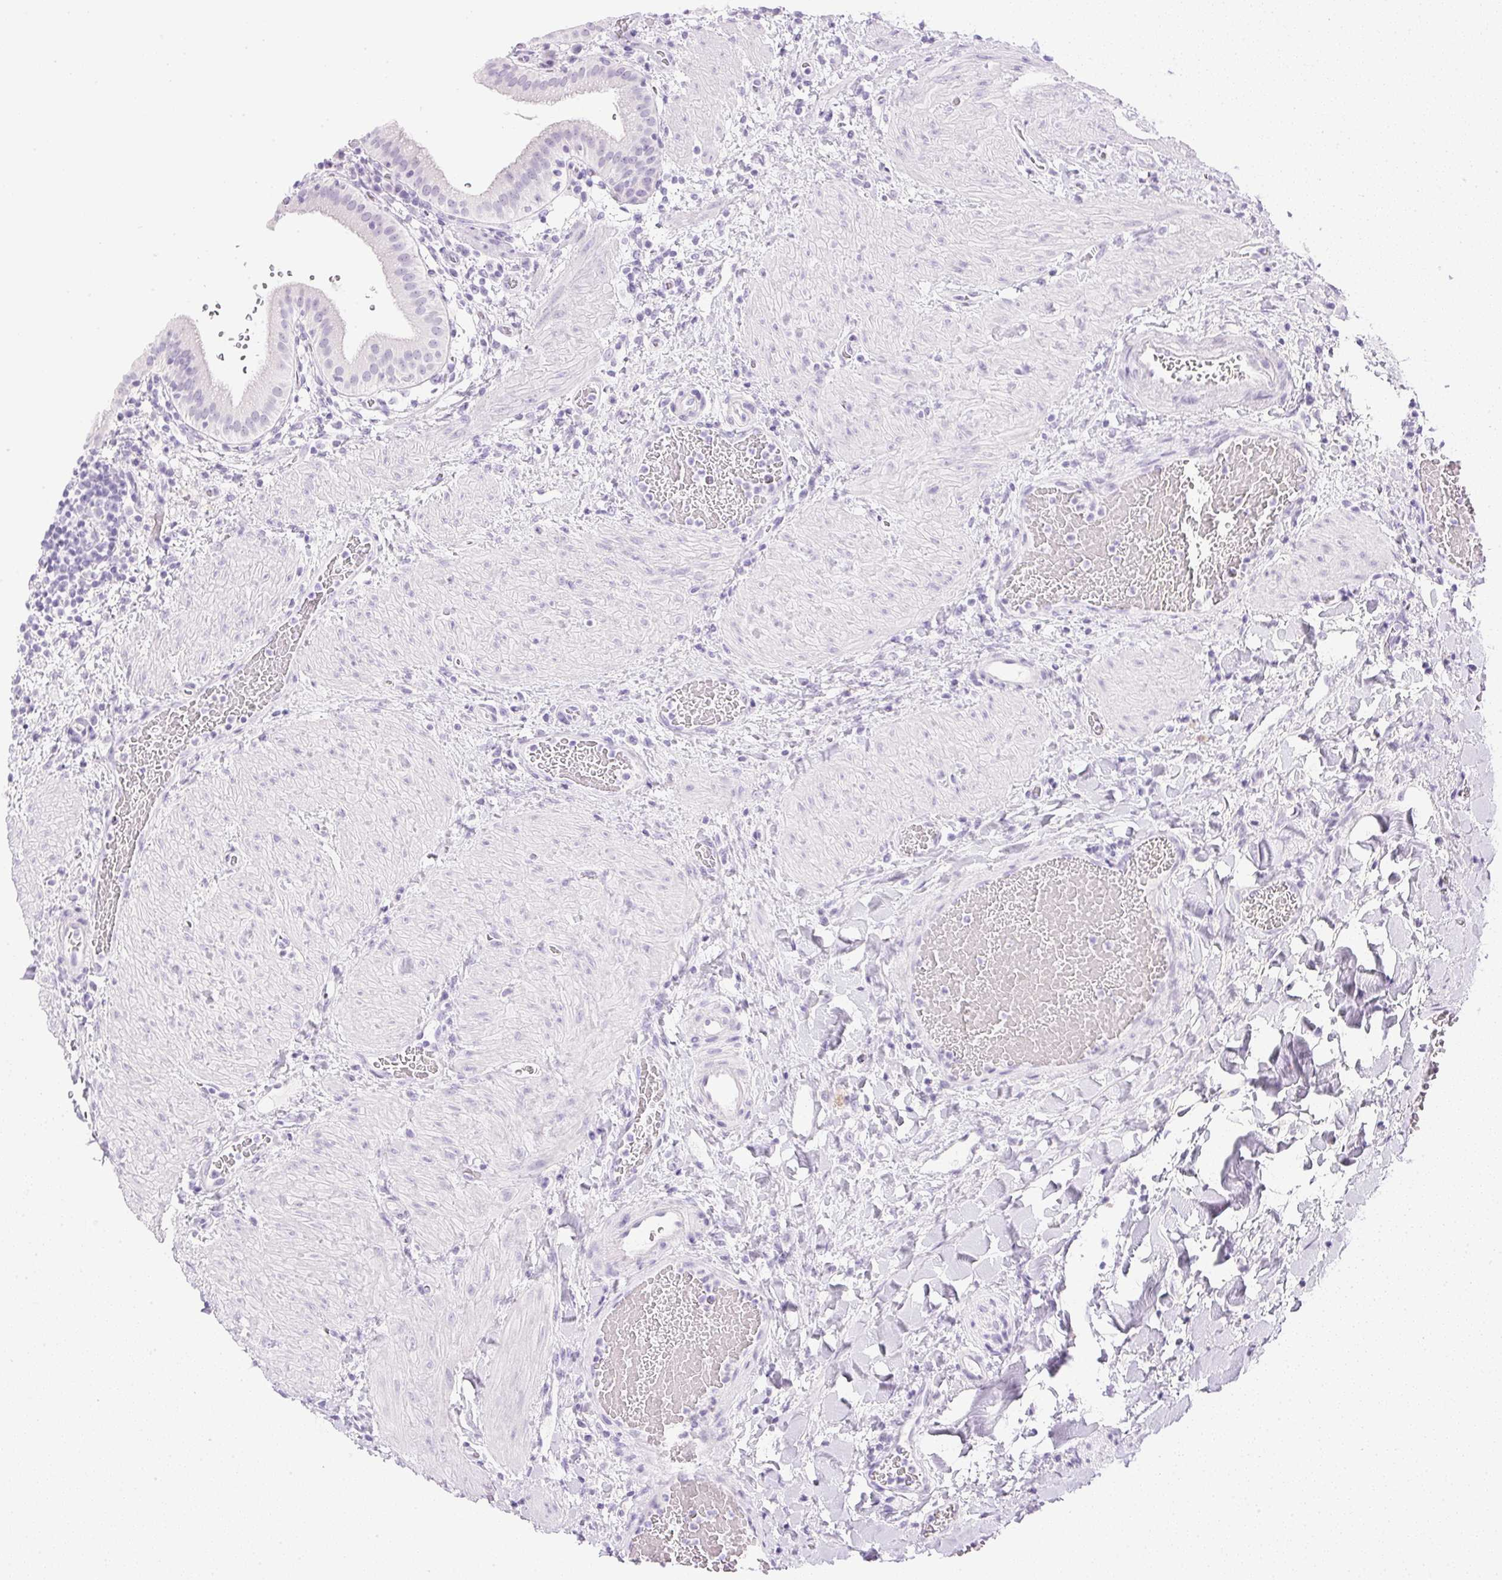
{"staining": {"intensity": "negative", "quantity": "none", "location": "none"}, "tissue": "gallbladder", "cell_type": "Glandular cells", "image_type": "normal", "snomed": [{"axis": "morphology", "description": "Normal tissue, NOS"}, {"axis": "topography", "description": "Gallbladder"}], "caption": "Immunohistochemistry of benign gallbladder displays no expression in glandular cells.", "gene": "CPB1", "patient": {"sex": "male", "age": 26}}